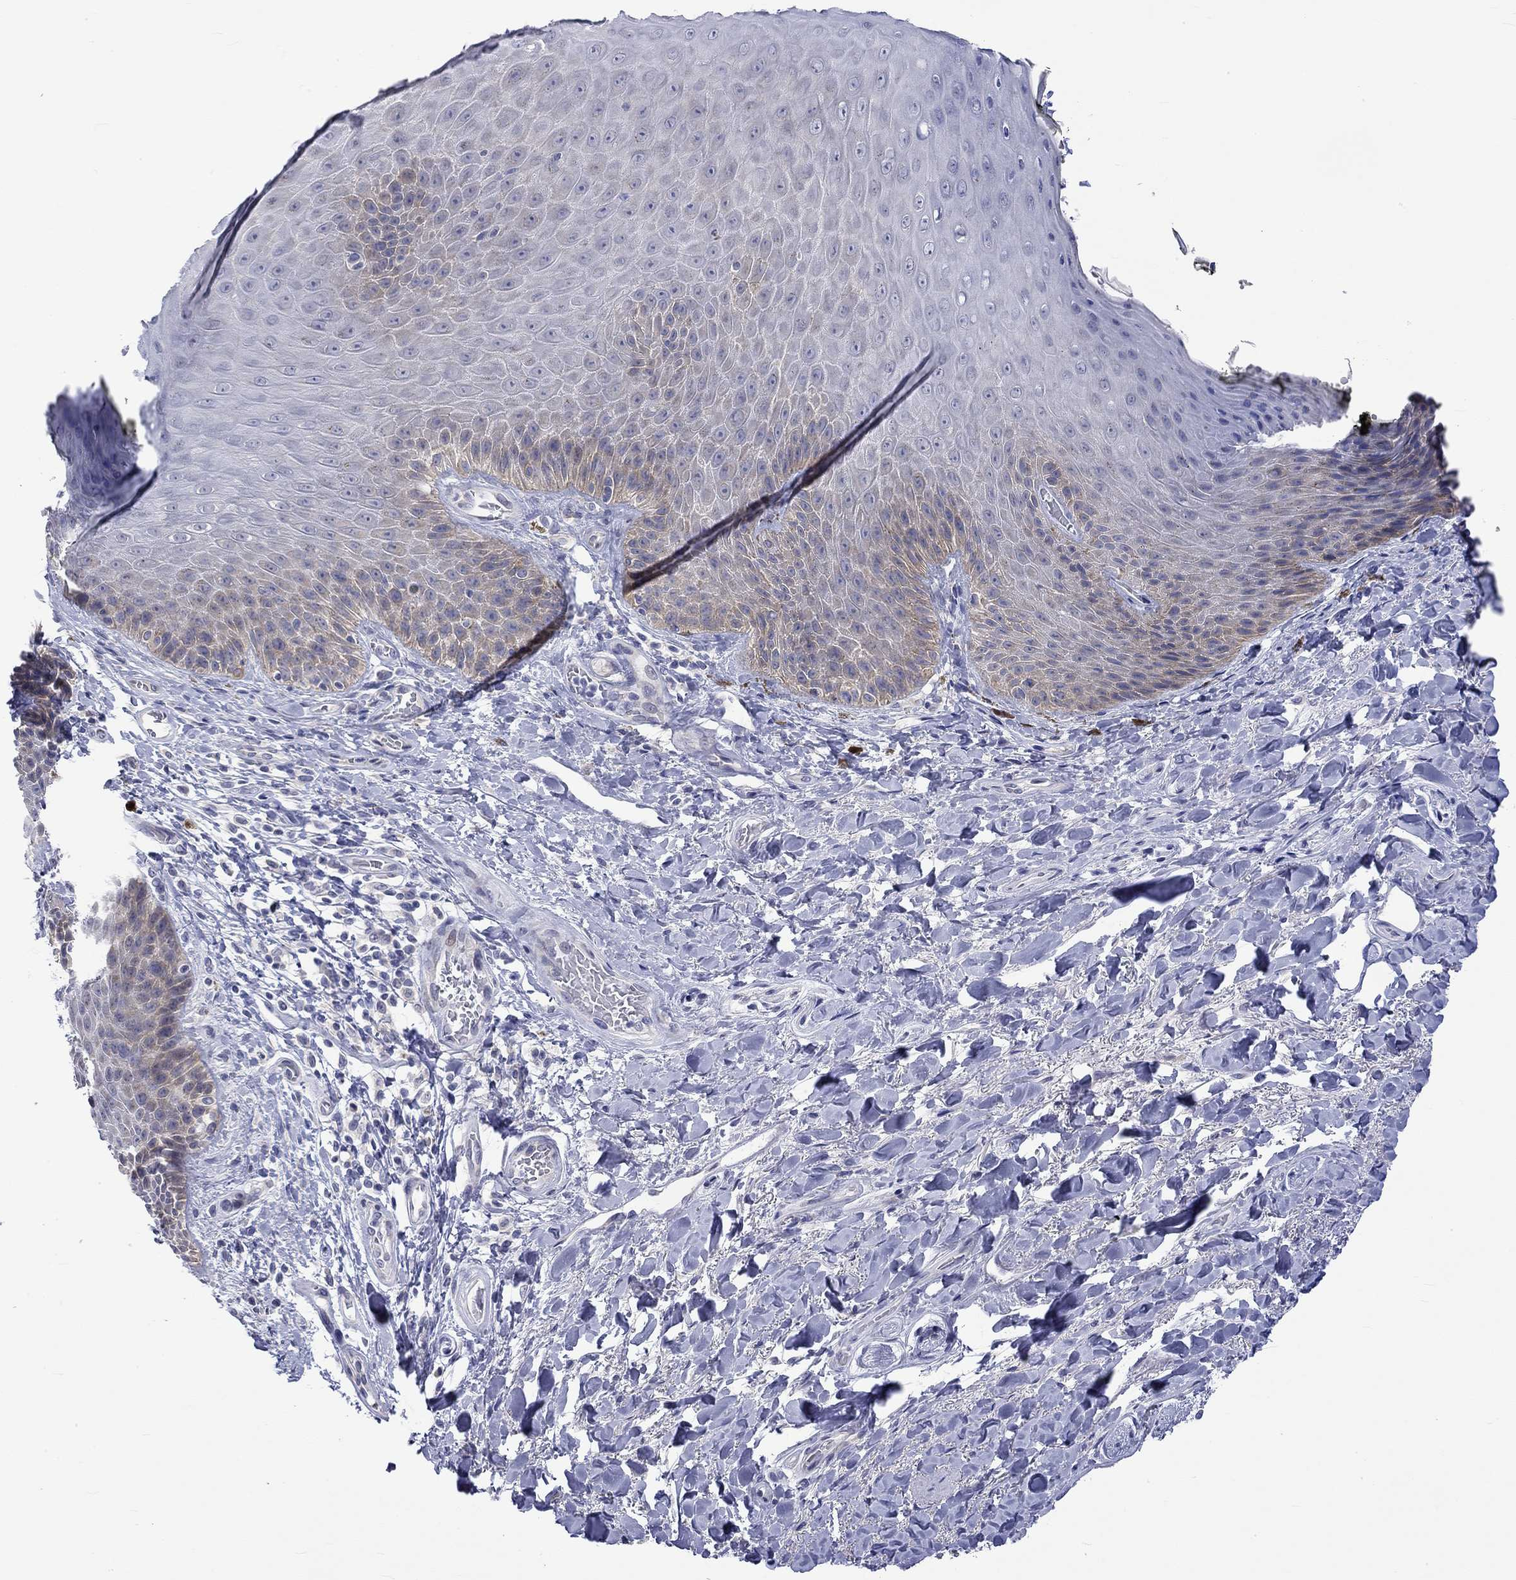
{"staining": {"intensity": "negative", "quantity": "none", "location": "none"}, "tissue": "skin", "cell_type": "Epidermal cells", "image_type": "normal", "snomed": [{"axis": "morphology", "description": "Normal tissue, NOS"}, {"axis": "topography", "description": "Anal"}, {"axis": "topography", "description": "Peripheral nerve tissue"}], "caption": "IHC photomicrograph of benign skin: skin stained with DAB exhibits no significant protein expression in epidermal cells. Nuclei are stained in blue.", "gene": "CERS1", "patient": {"sex": "male", "age": 53}}